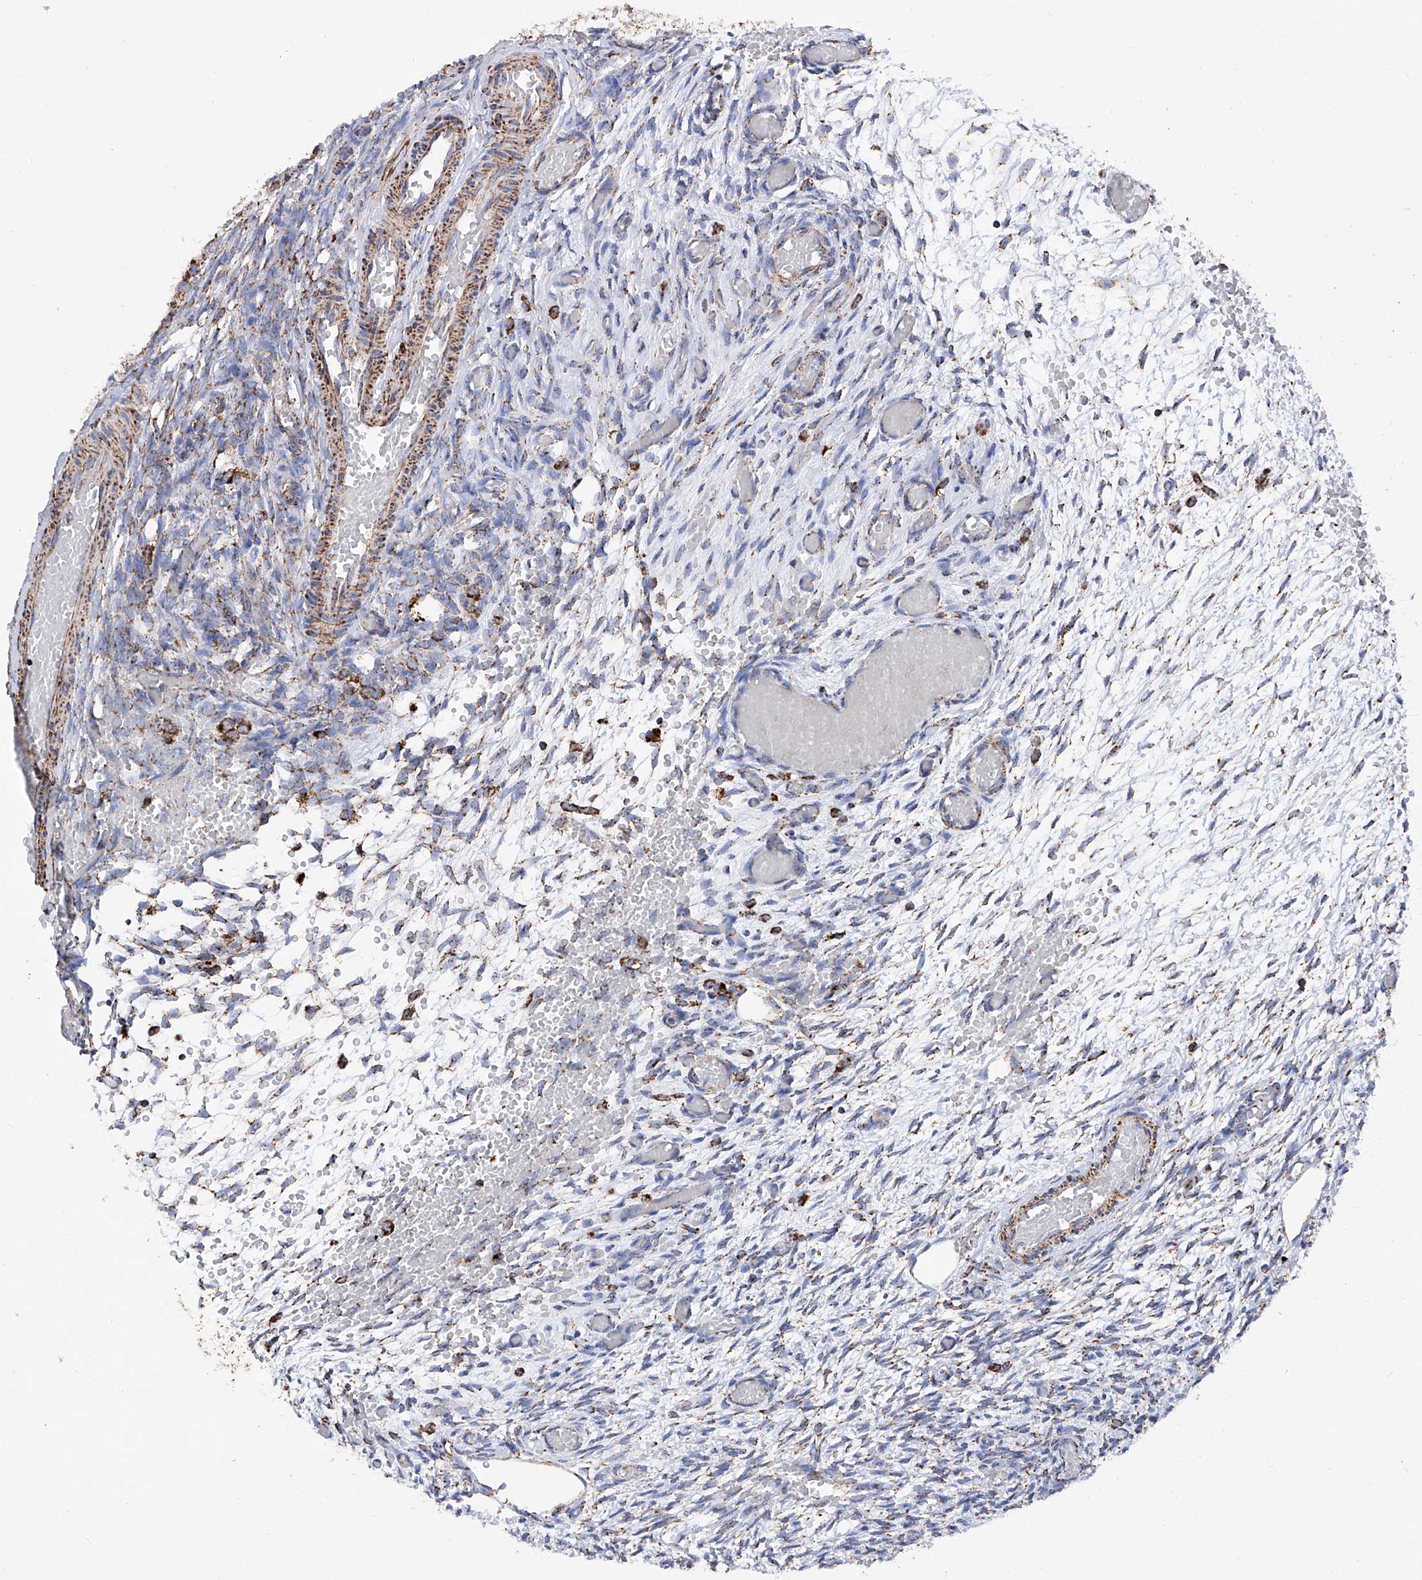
{"staining": {"intensity": "strong", "quantity": "25%-75%", "location": "cytoplasmic/membranous"}, "tissue": "ovary", "cell_type": "Ovarian stroma cells", "image_type": "normal", "snomed": [{"axis": "morphology", "description": "Adenocarcinoma, NOS"}, {"axis": "topography", "description": "Endometrium"}], "caption": "DAB (3,3'-diaminobenzidine) immunohistochemical staining of normal ovary demonstrates strong cytoplasmic/membranous protein expression in about 25%-75% of ovarian stroma cells.", "gene": "ATP5PF", "patient": {"sex": "female", "age": 32}}